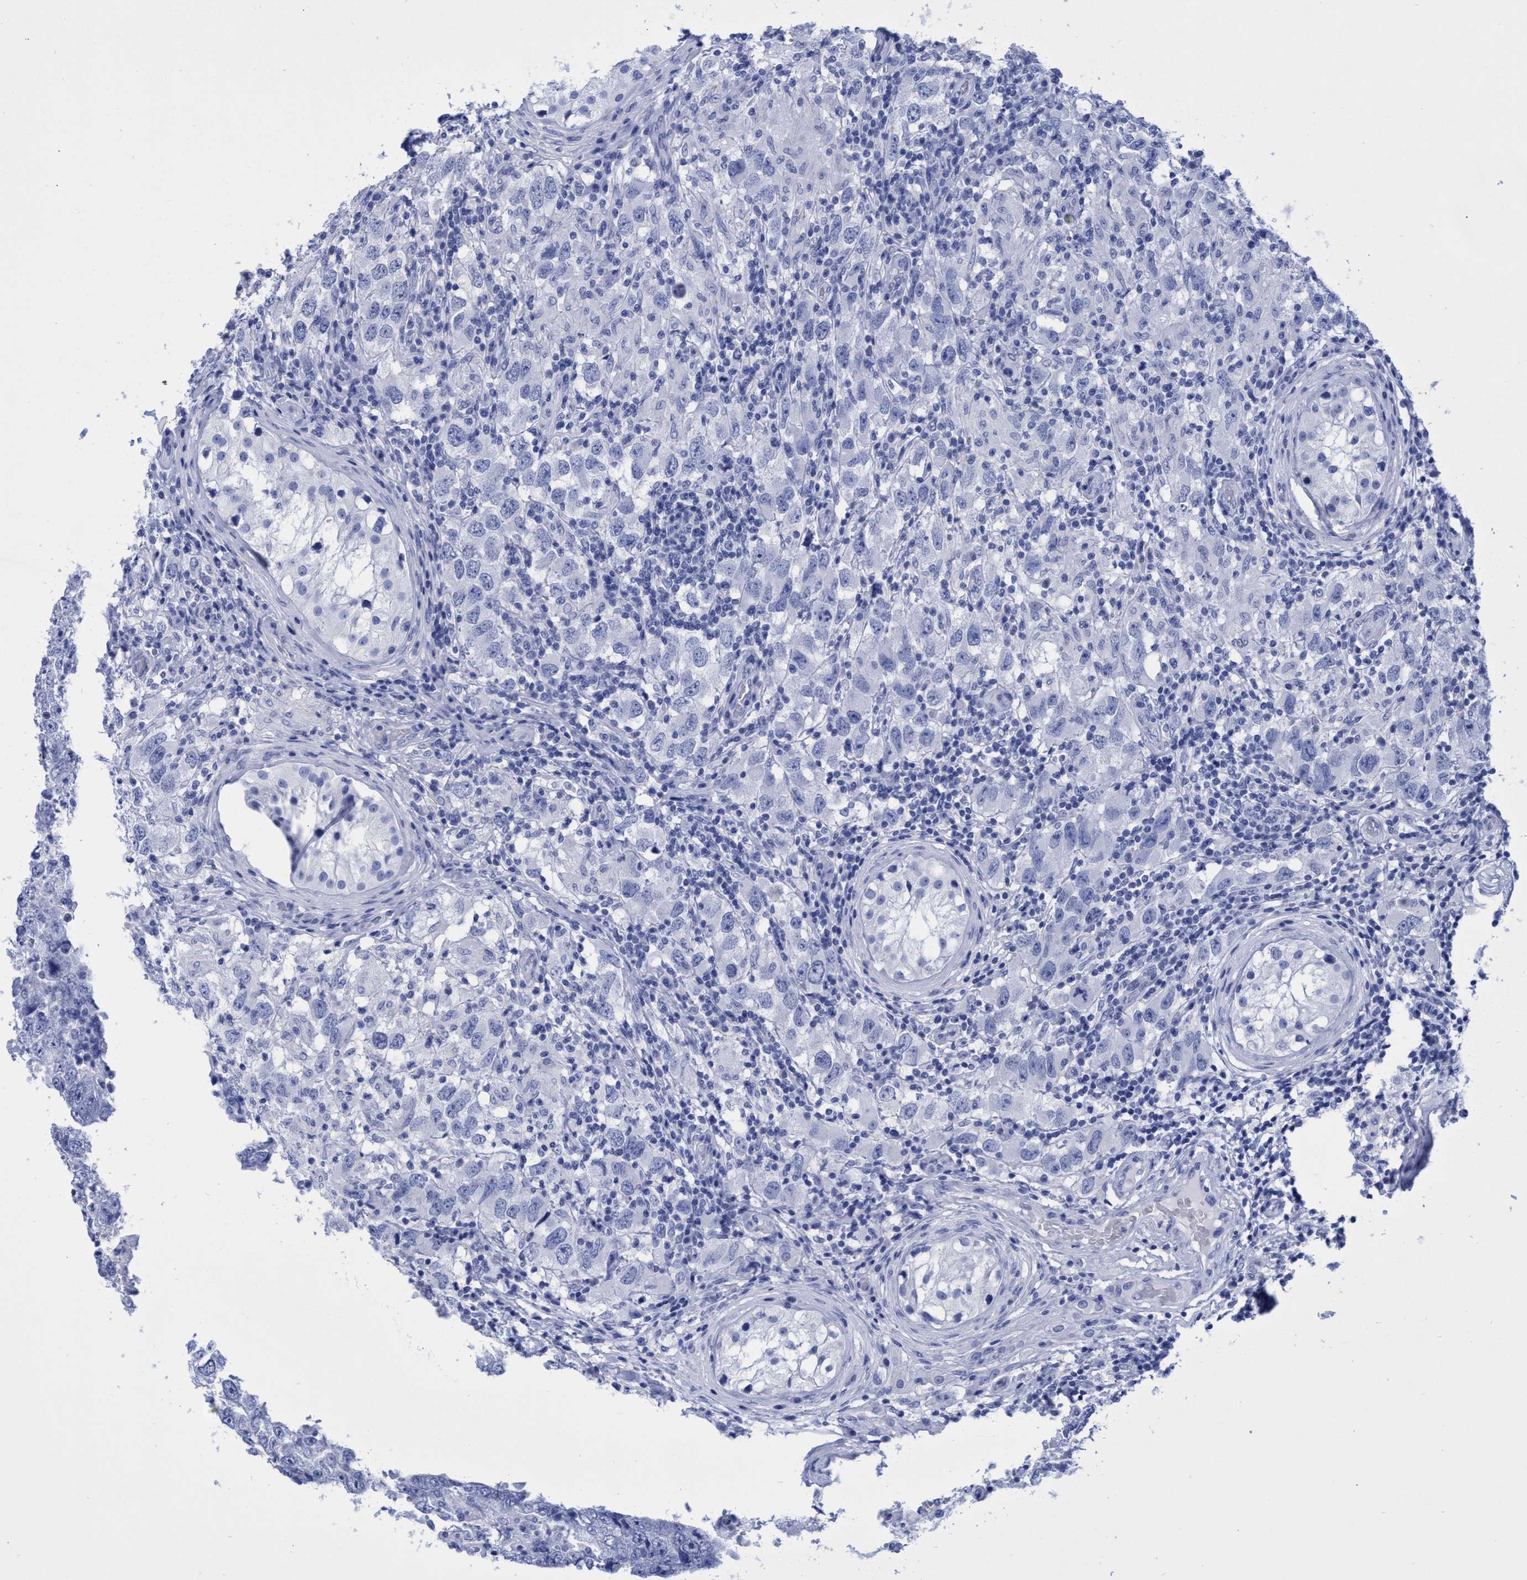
{"staining": {"intensity": "negative", "quantity": "none", "location": "none"}, "tissue": "testis cancer", "cell_type": "Tumor cells", "image_type": "cancer", "snomed": [{"axis": "morphology", "description": "Carcinoma, Embryonal, NOS"}, {"axis": "topography", "description": "Testis"}], "caption": "A high-resolution micrograph shows immunohistochemistry (IHC) staining of embryonal carcinoma (testis), which reveals no significant positivity in tumor cells.", "gene": "INSL6", "patient": {"sex": "male", "age": 21}}